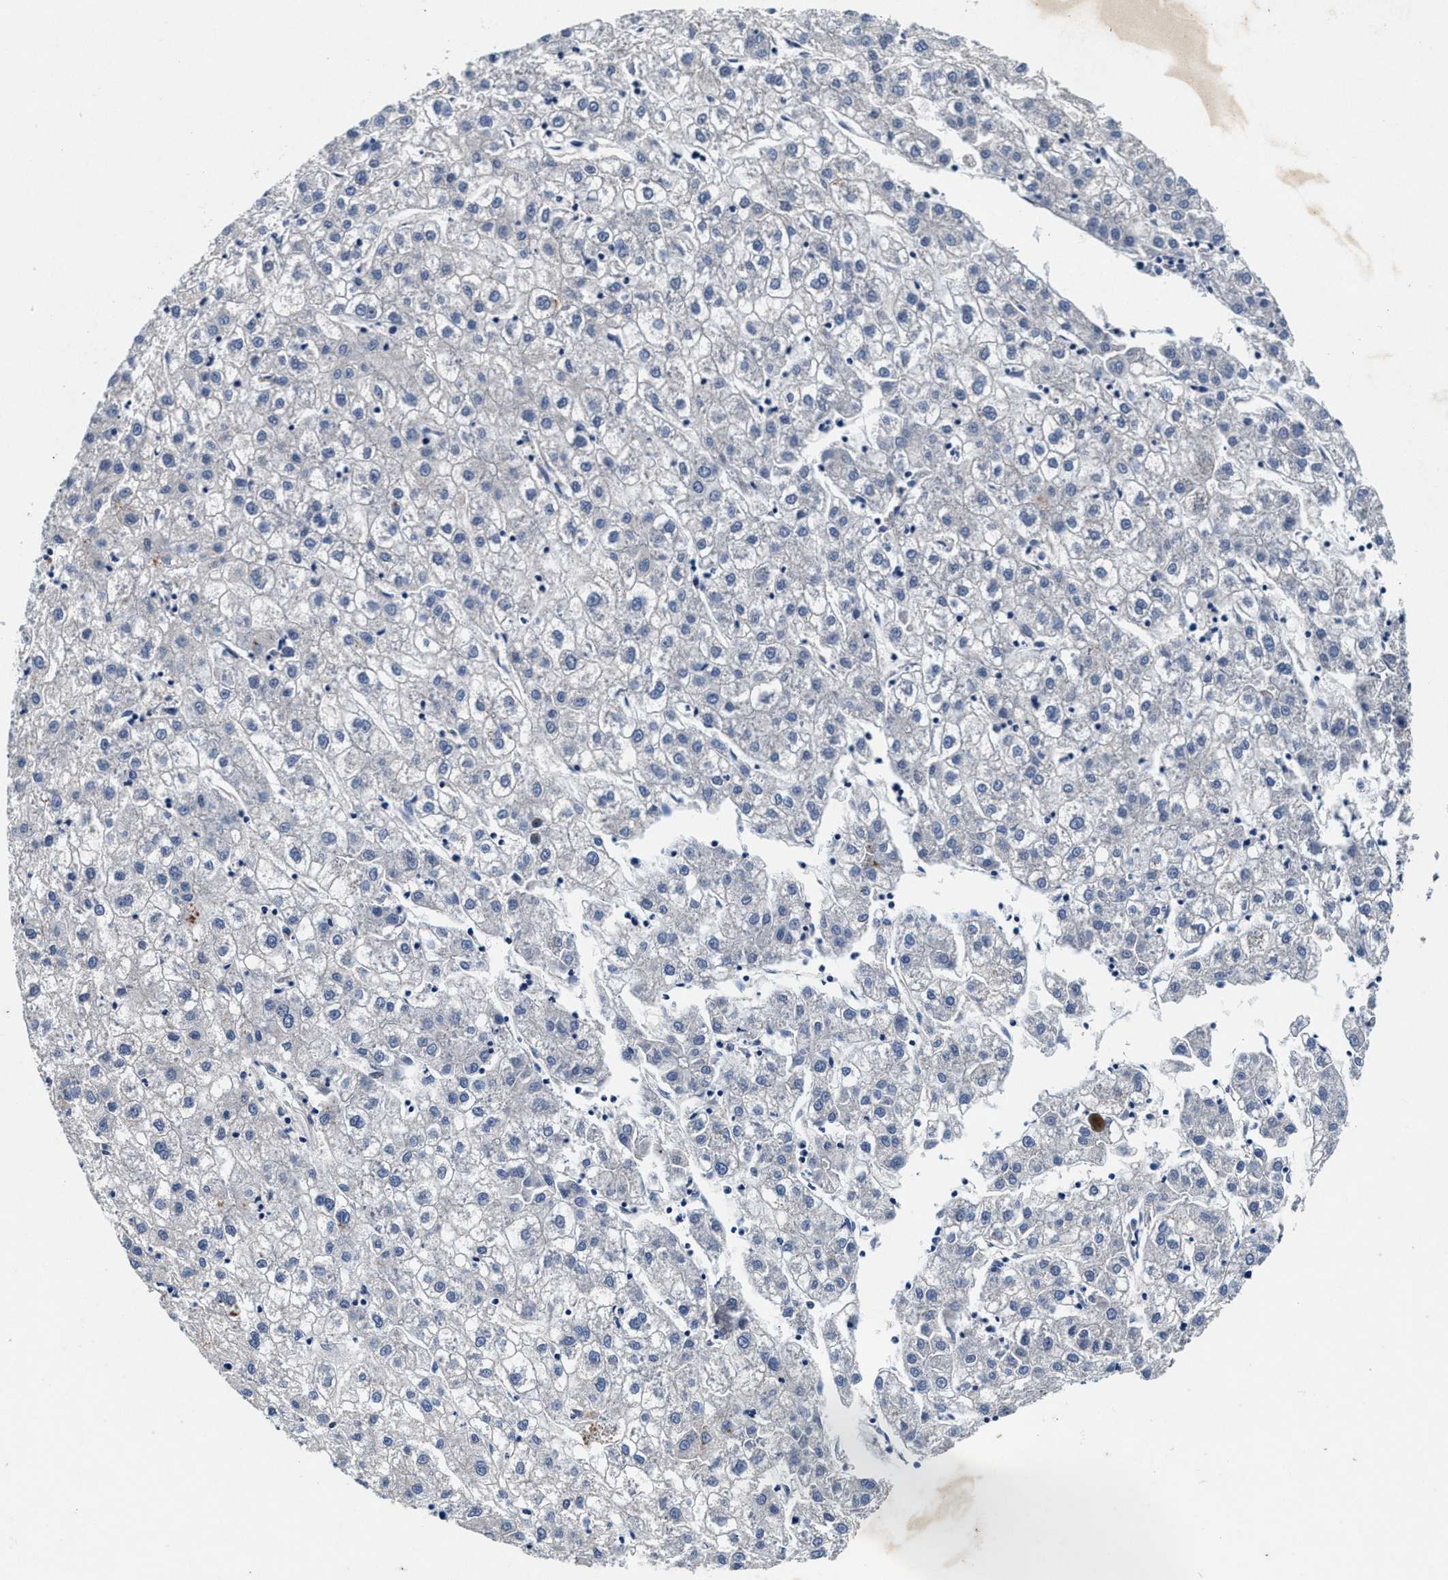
{"staining": {"intensity": "negative", "quantity": "none", "location": "none"}, "tissue": "liver cancer", "cell_type": "Tumor cells", "image_type": "cancer", "snomed": [{"axis": "morphology", "description": "Carcinoma, Hepatocellular, NOS"}, {"axis": "topography", "description": "Liver"}], "caption": "The image reveals no significant expression in tumor cells of liver hepatocellular carcinoma.", "gene": "SLC8A1", "patient": {"sex": "male", "age": 72}}